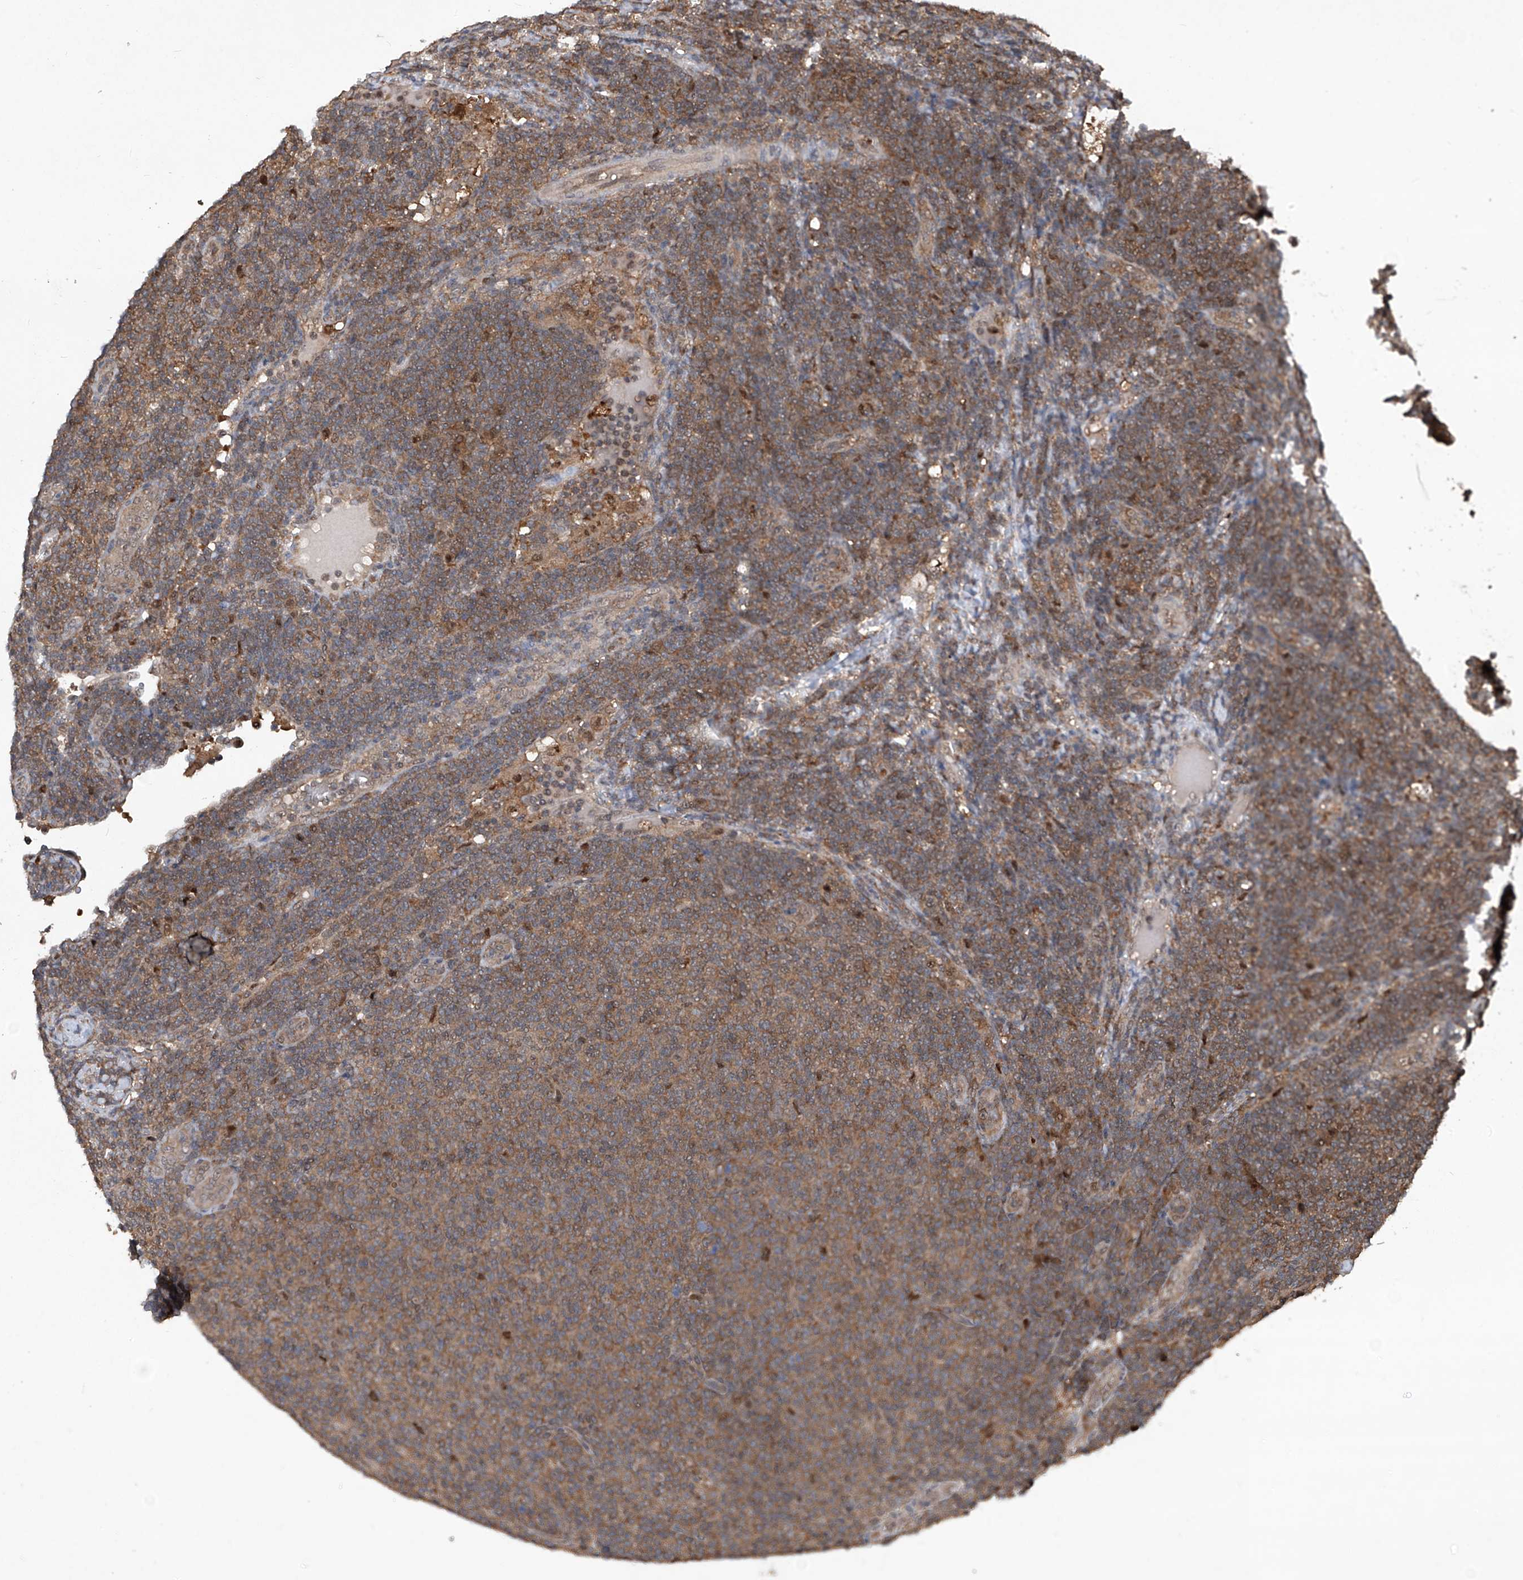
{"staining": {"intensity": "weak", "quantity": ">75%", "location": "cytoplasmic/membranous"}, "tissue": "lymphoma", "cell_type": "Tumor cells", "image_type": "cancer", "snomed": [{"axis": "morphology", "description": "Malignant lymphoma, non-Hodgkin's type, Low grade"}, {"axis": "topography", "description": "Lymph node"}], "caption": "This micrograph shows immunohistochemistry (IHC) staining of human low-grade malignant lymphoma, non-Hodgkin's type, with low weak cytoplasmic/membranous positivity in approximately >75% of tumor cells.", "gene": "PSMB1", "patient": {"sex": "male", "age": 66}}